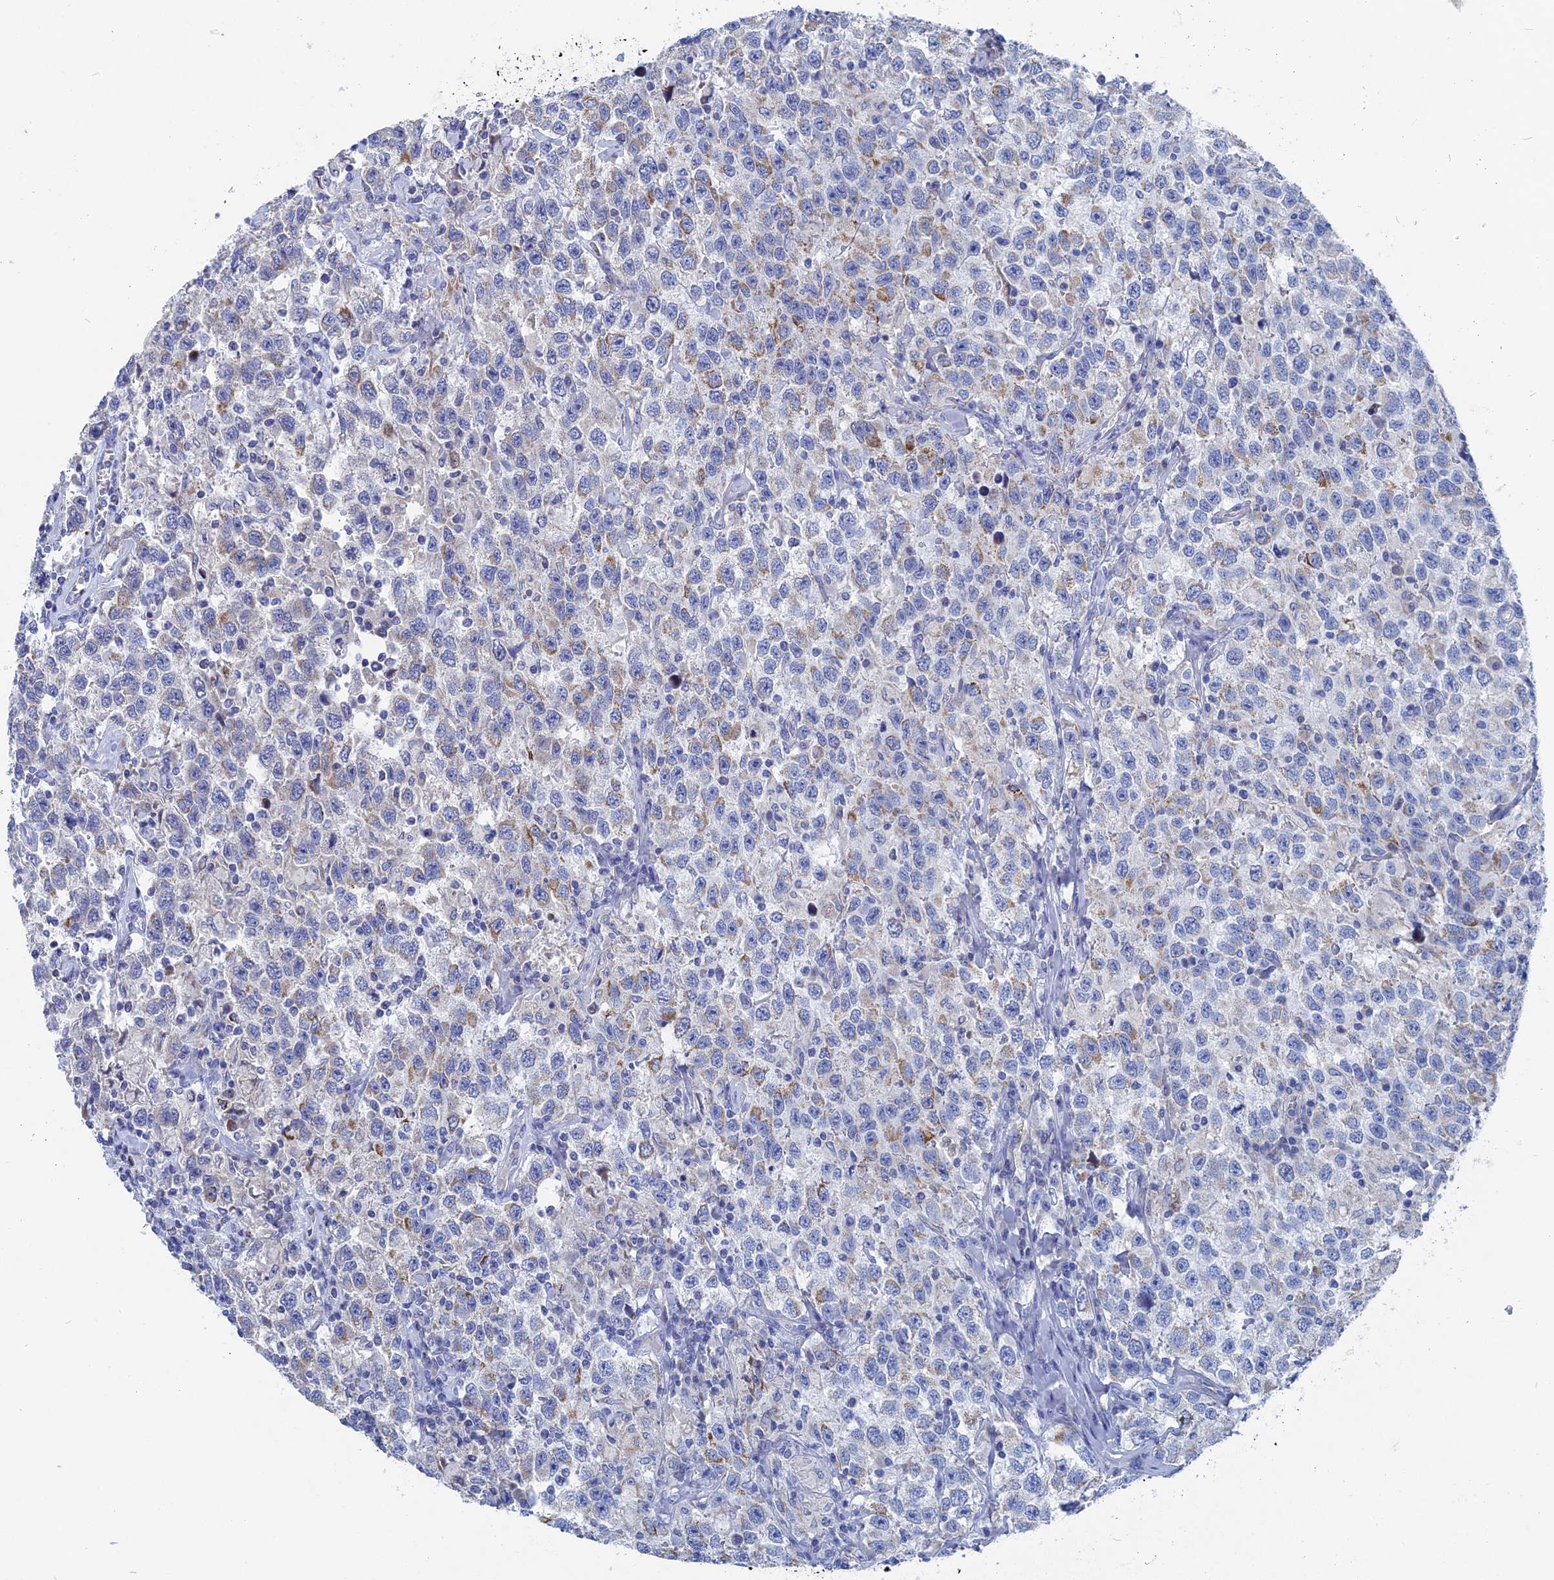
{"staining": {"intensity": "moderate", "quantity": "<25%", "location": "cytoplasmic/membranous"}, "tissue": "testis cancer", "cell_type": "Tumor cells", "image_type": "cancer", "snomed": [{"axis": "morphology", "description": "Seminoma, NOS"}, {"axis": "topography", "description": "Testis"}], "caption": "Tumor cells reveal low levels of moderate cytoplasmic/membranous staining in approximately <25% of cells in testis cancer.", "gene": "HIGD1A", "patient": {"sex": "male", "age": 41}}